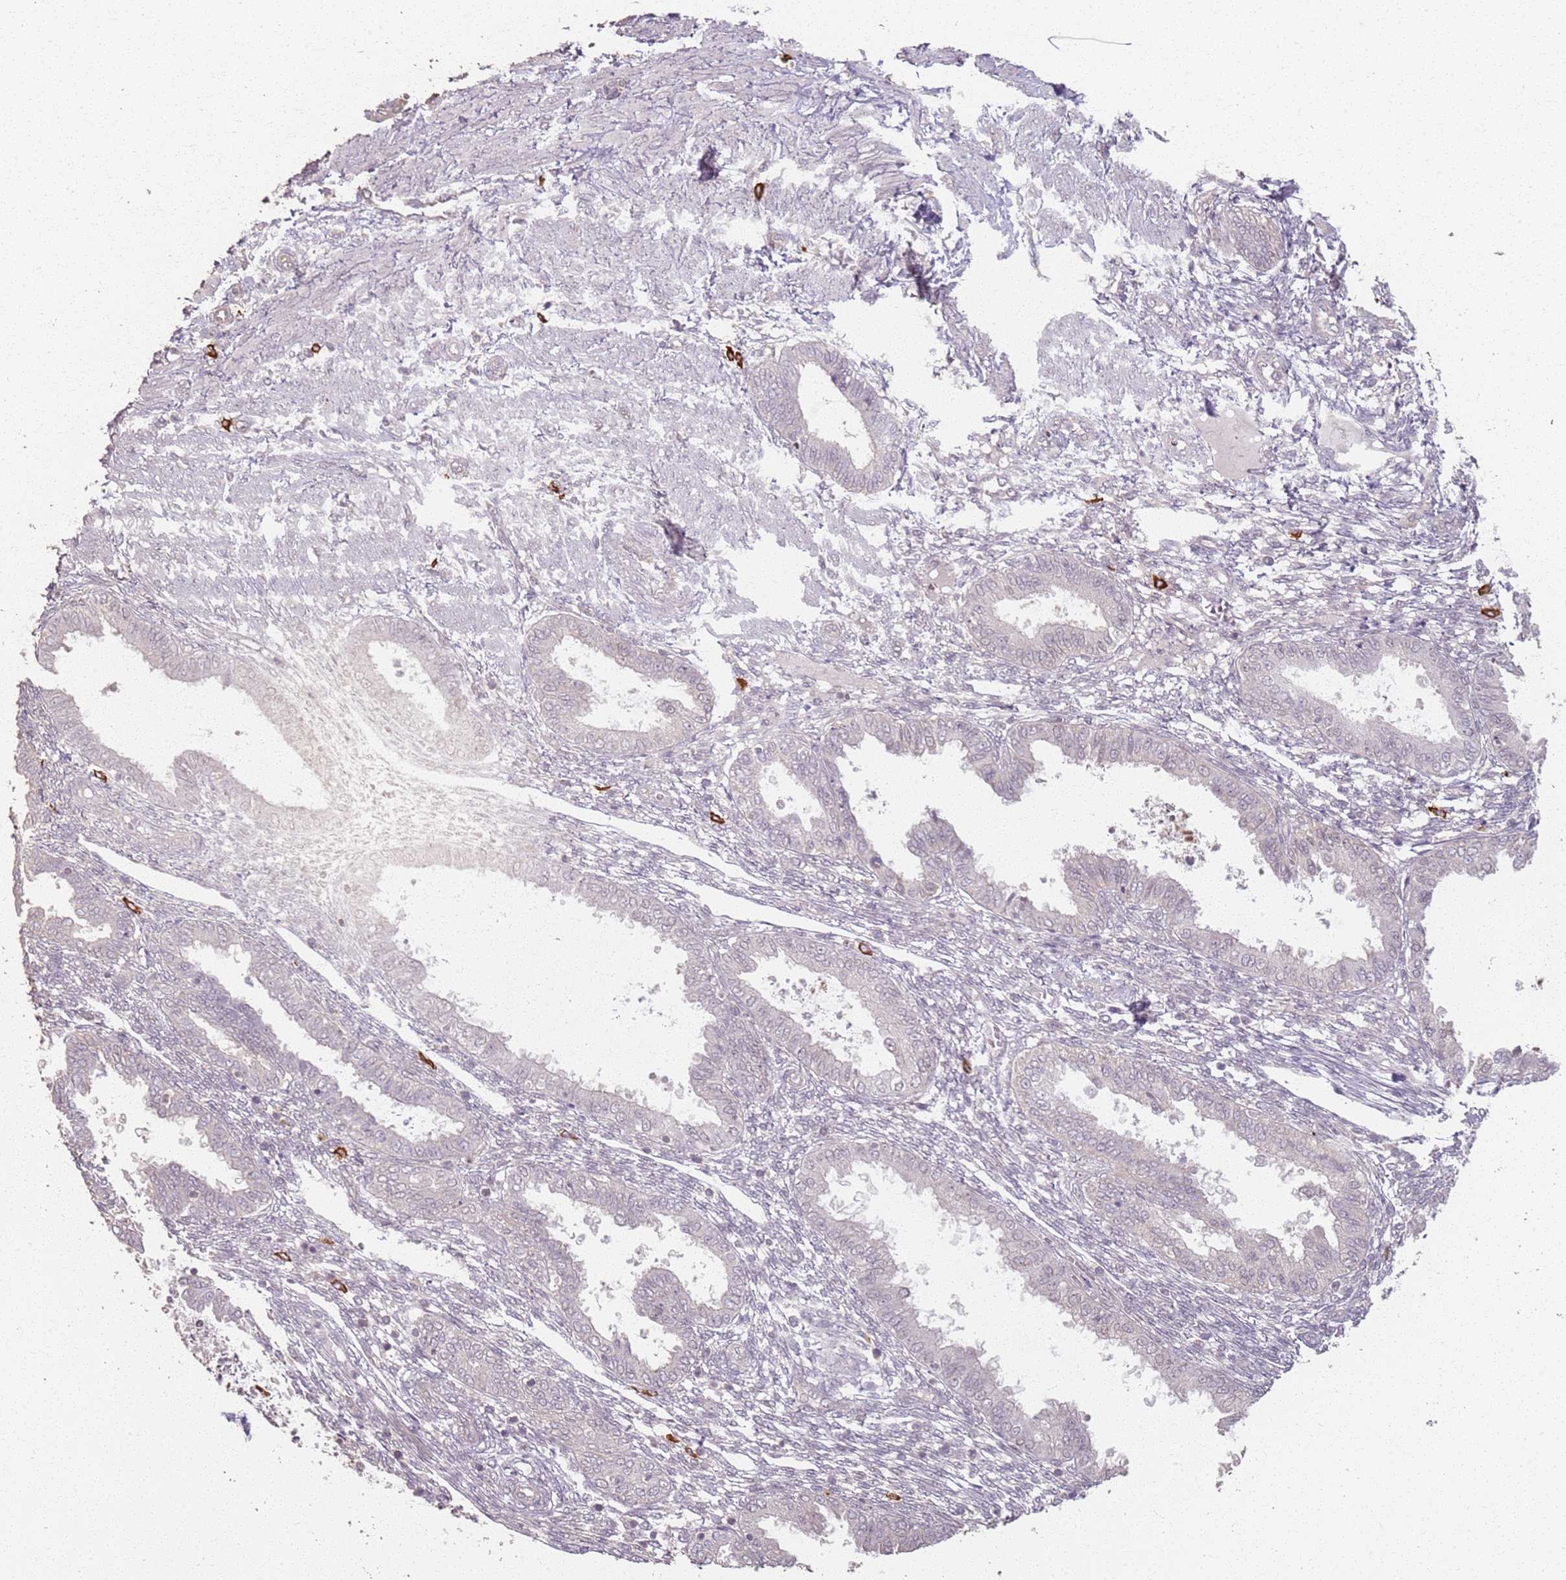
{"staining": {"intensity": "negative", "quantity": "none", "location": "none"}, "tissue": "endometrium", "cell_type": "Cells in endometrial stroma", "image_type": "normal", "snomed": [{"axis": "morphology", "description": "Normal tissue, NOS"}, {"axis": "topography", "description": "Endometrium"}], "caption": "Histopathology image shows no significant protein staining in cells in endometrial stroma of normal endometrium.", "gene": "CCDC168", "patient": {"sex": "female", "age": 33}}